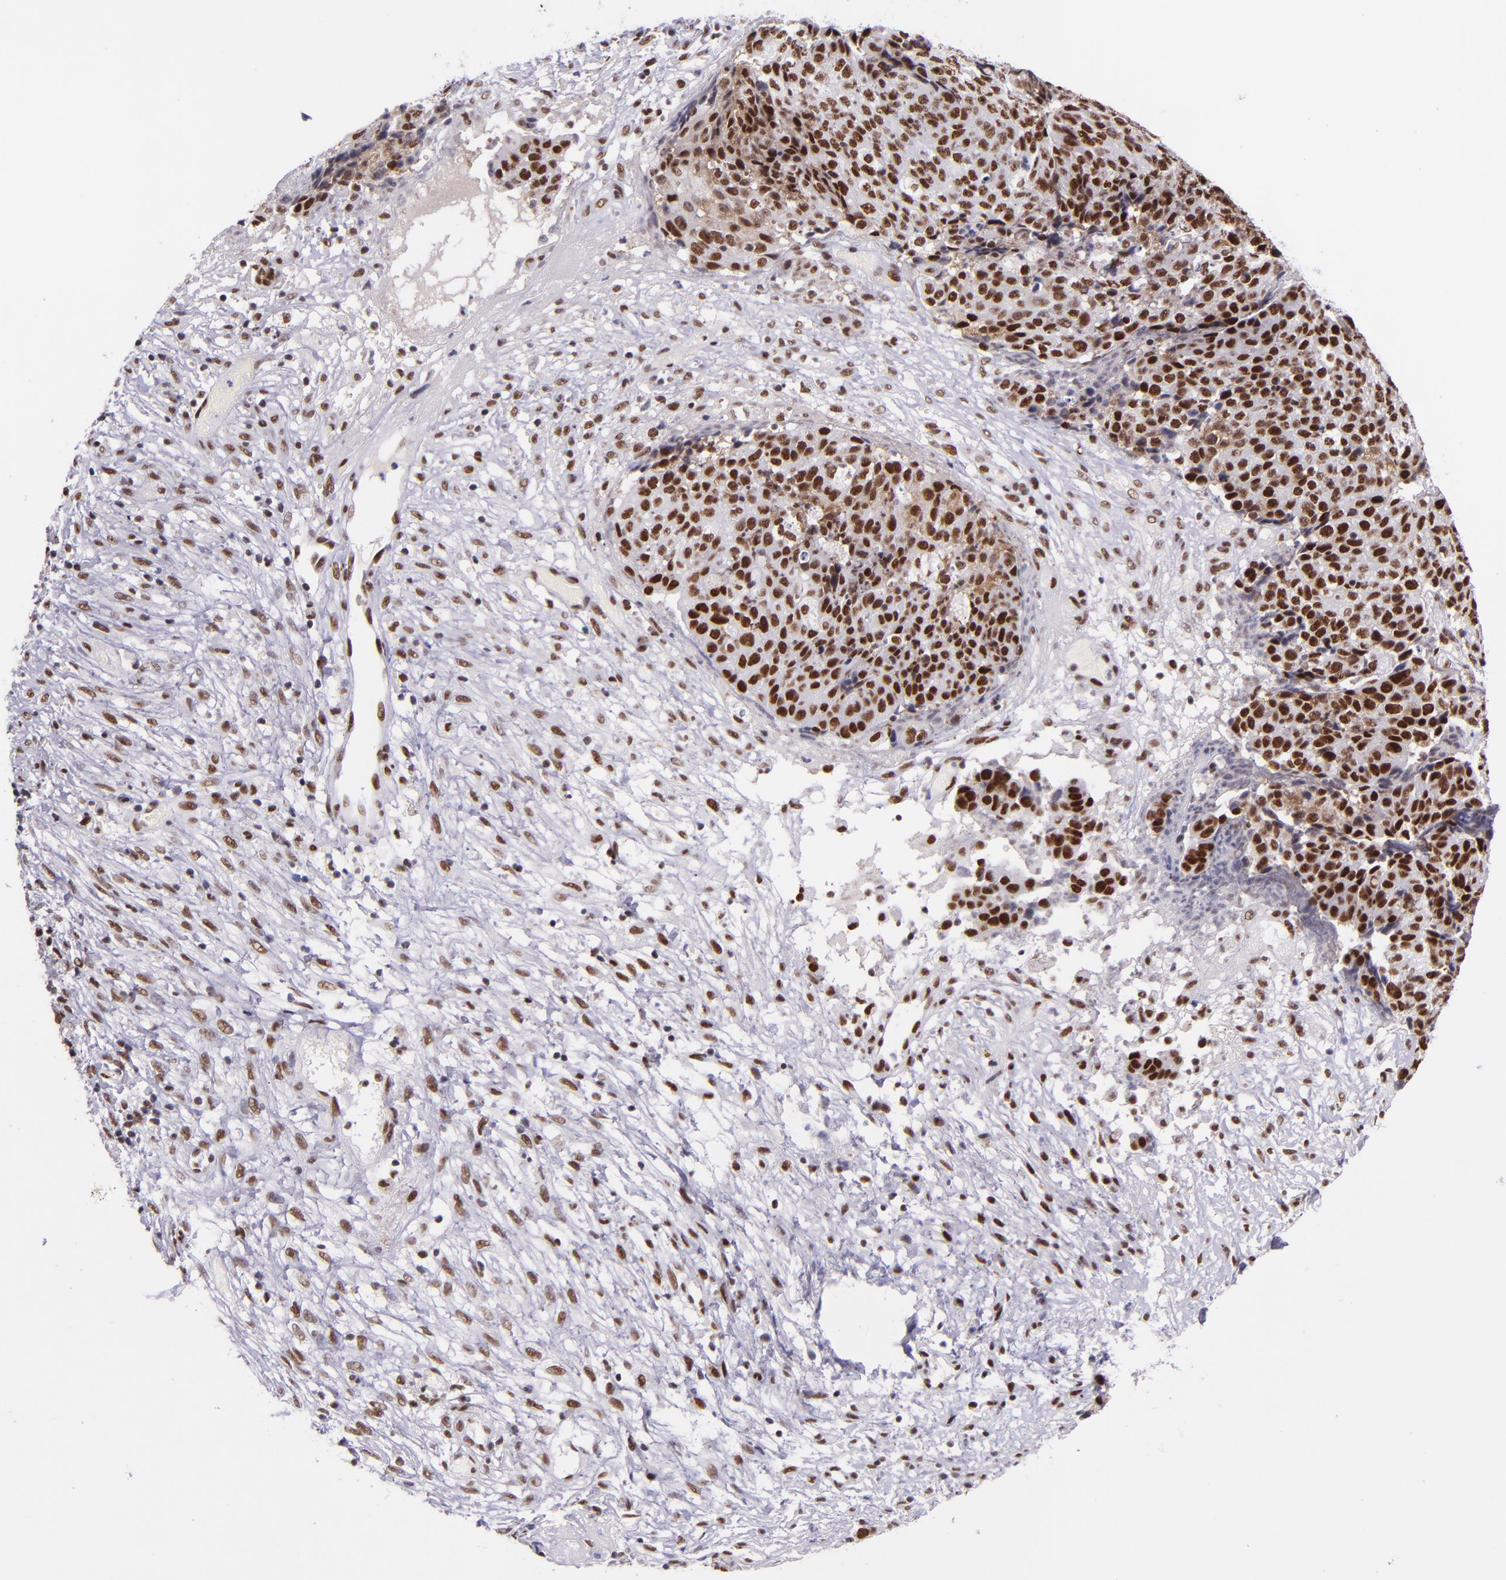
{"staining": {"intensity": "strong", "quantity": ">75%", "location": "nuclear"}, "tissue": "ovarian cancer", "cell_type": "Tumor cells", "image_type": "cancer", "snomed": [{"axis": "morphology", "description": "Carcinoma, endometroid"}, {"axis": "topography", "description": "Ovary"}], "caption": "Ovarian cancer (endometroid carcinoma) stained for a protein displays strong nuclear positivity in tumor cells. The protein of interest is stained brown, and the nuclei are stained in blue (DAB IHC with brightfield microscopy, high magnification).", "gene": "GPKOW", "patient": {"sex": "female", "age": 42}}